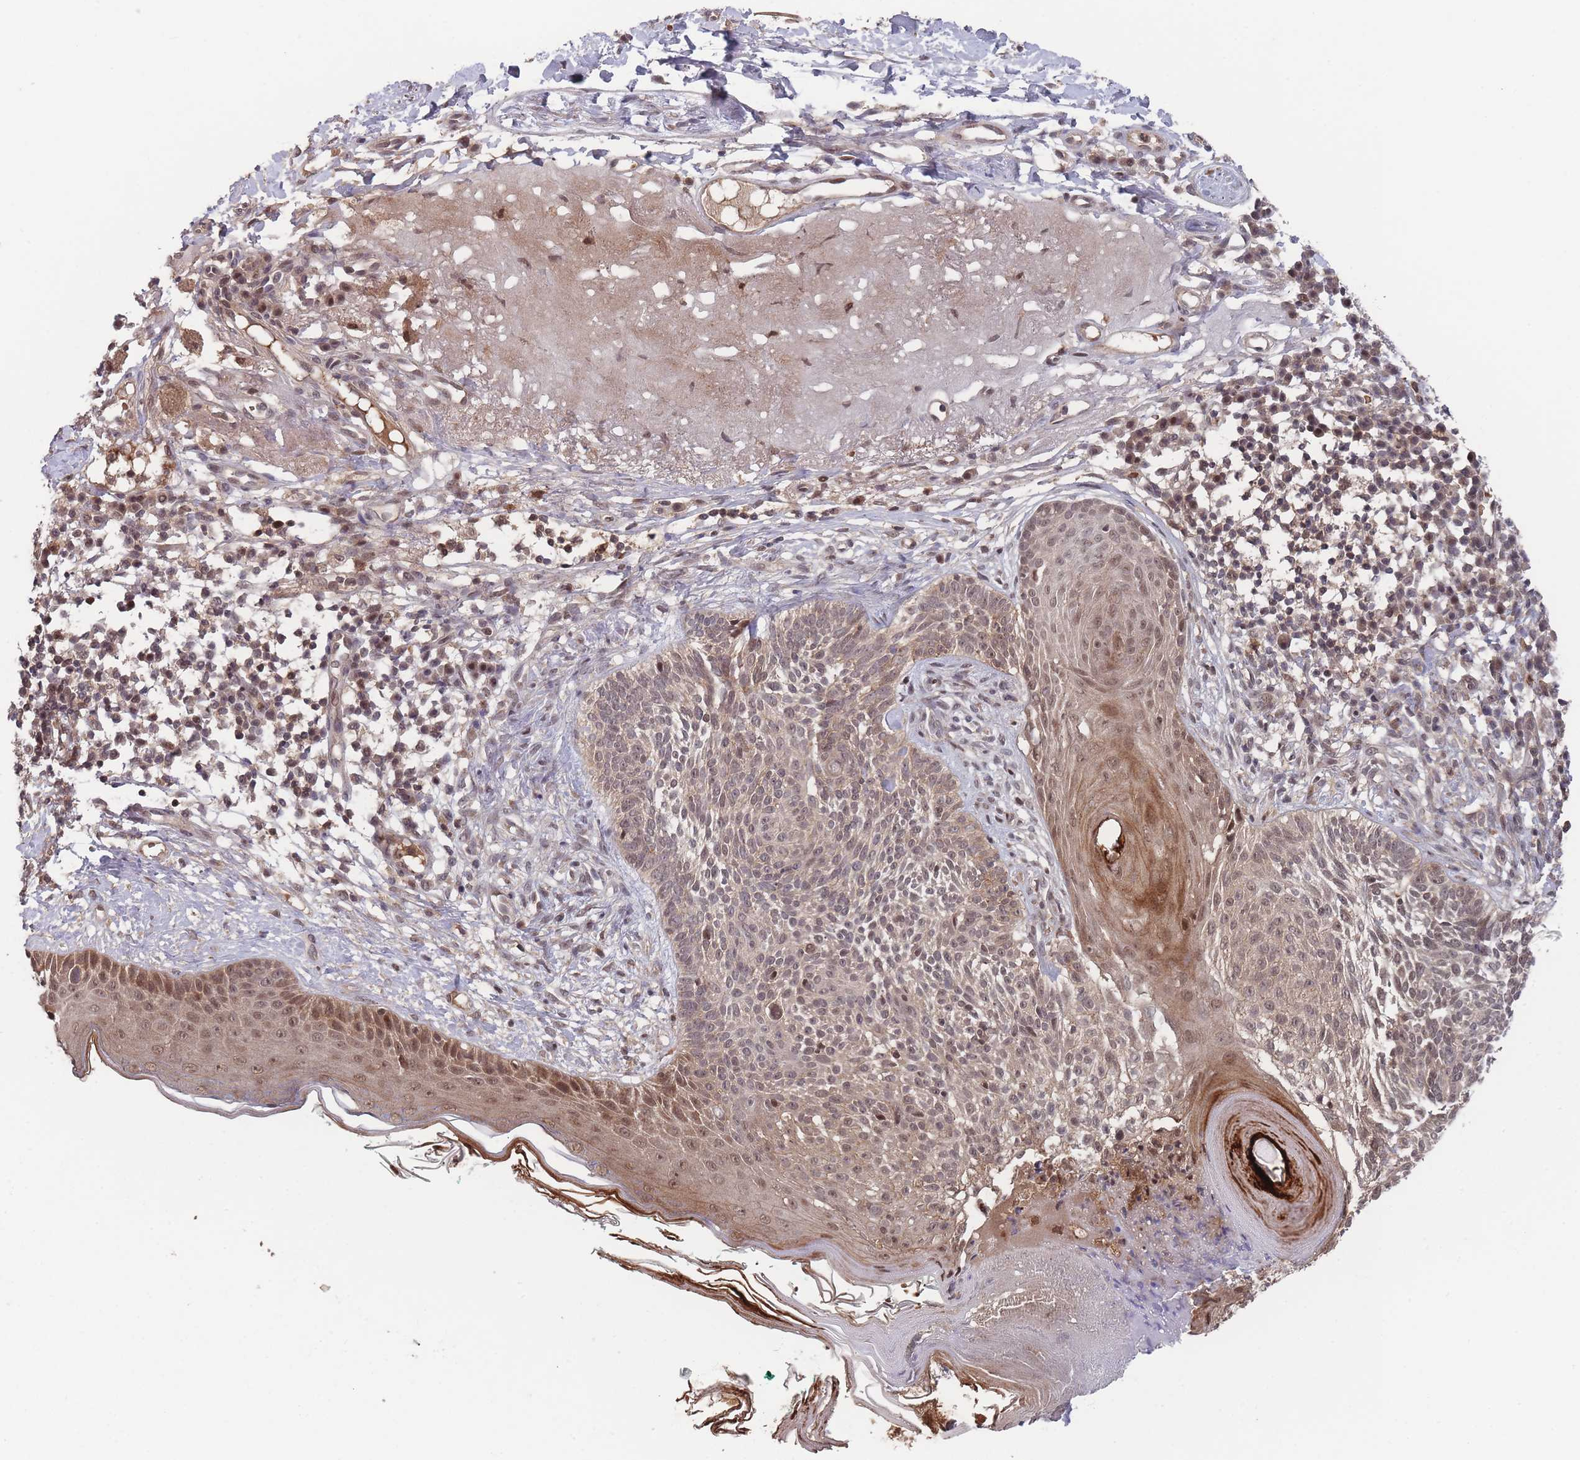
{"staining": {"intensity": "weak", "quantity": "25%-75%", "location": "nuclear"}, "tissue": "skin cancer", "cell_type": "Tumor cells", "image_type": "cancer", "snomed": [{"axis": "morphology", "description": "Basal cell carcinoma"}, {"axis": "topography", "description": "Skin"}], "caption": "DAB (3,3'-diaminobenzidine) immunohistochemical staining of skin basal cell carcinoma displays weak nuclear protein staining in approximately 25%-75% of tumor cells.", "gene": "SF3B1", "patient": {"sex": "male", "age": 72}}